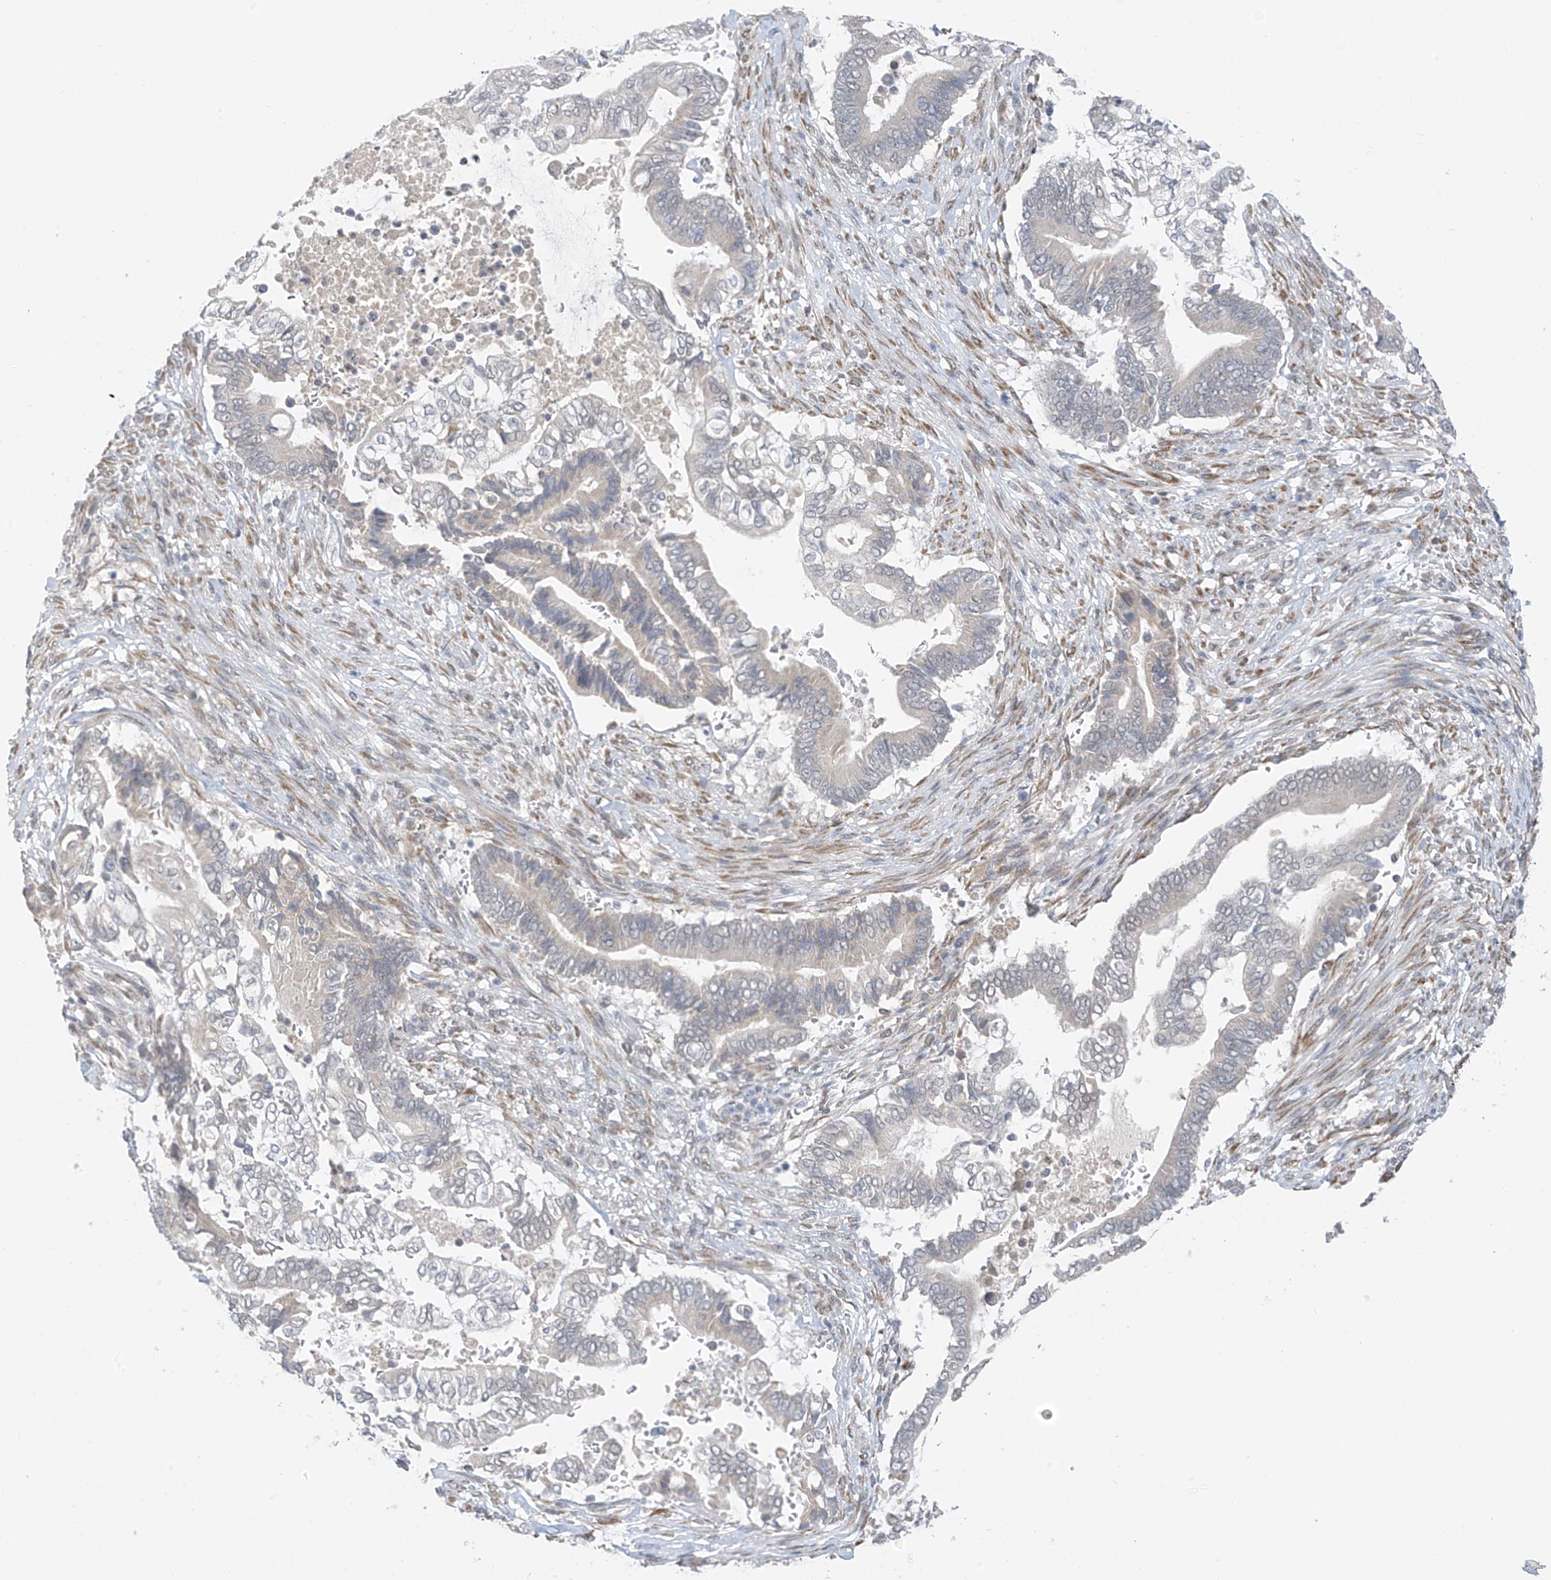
{"staining": {"intensity": "negative", "quantity": "none", "location": "none"}, "tissue": "pancreatic cancer", "cell_type": "Tumor cells", "image_type": "cancer", "snomed": [{"axis": "morphology", "description": "Adenocarcinoma, NOS"}, {"axis": "topography", "description": "Pancreas"}], "caption": "This histopathology image is of adenocarcinoma (pancreatic) stained with immunohistochemistry to label a protein in brown with the nuclei are counter-stained blue. There is no staining in tumor cells.", "gene": "CYP4V2", "patient": {"sex": "male", "age": 68}}